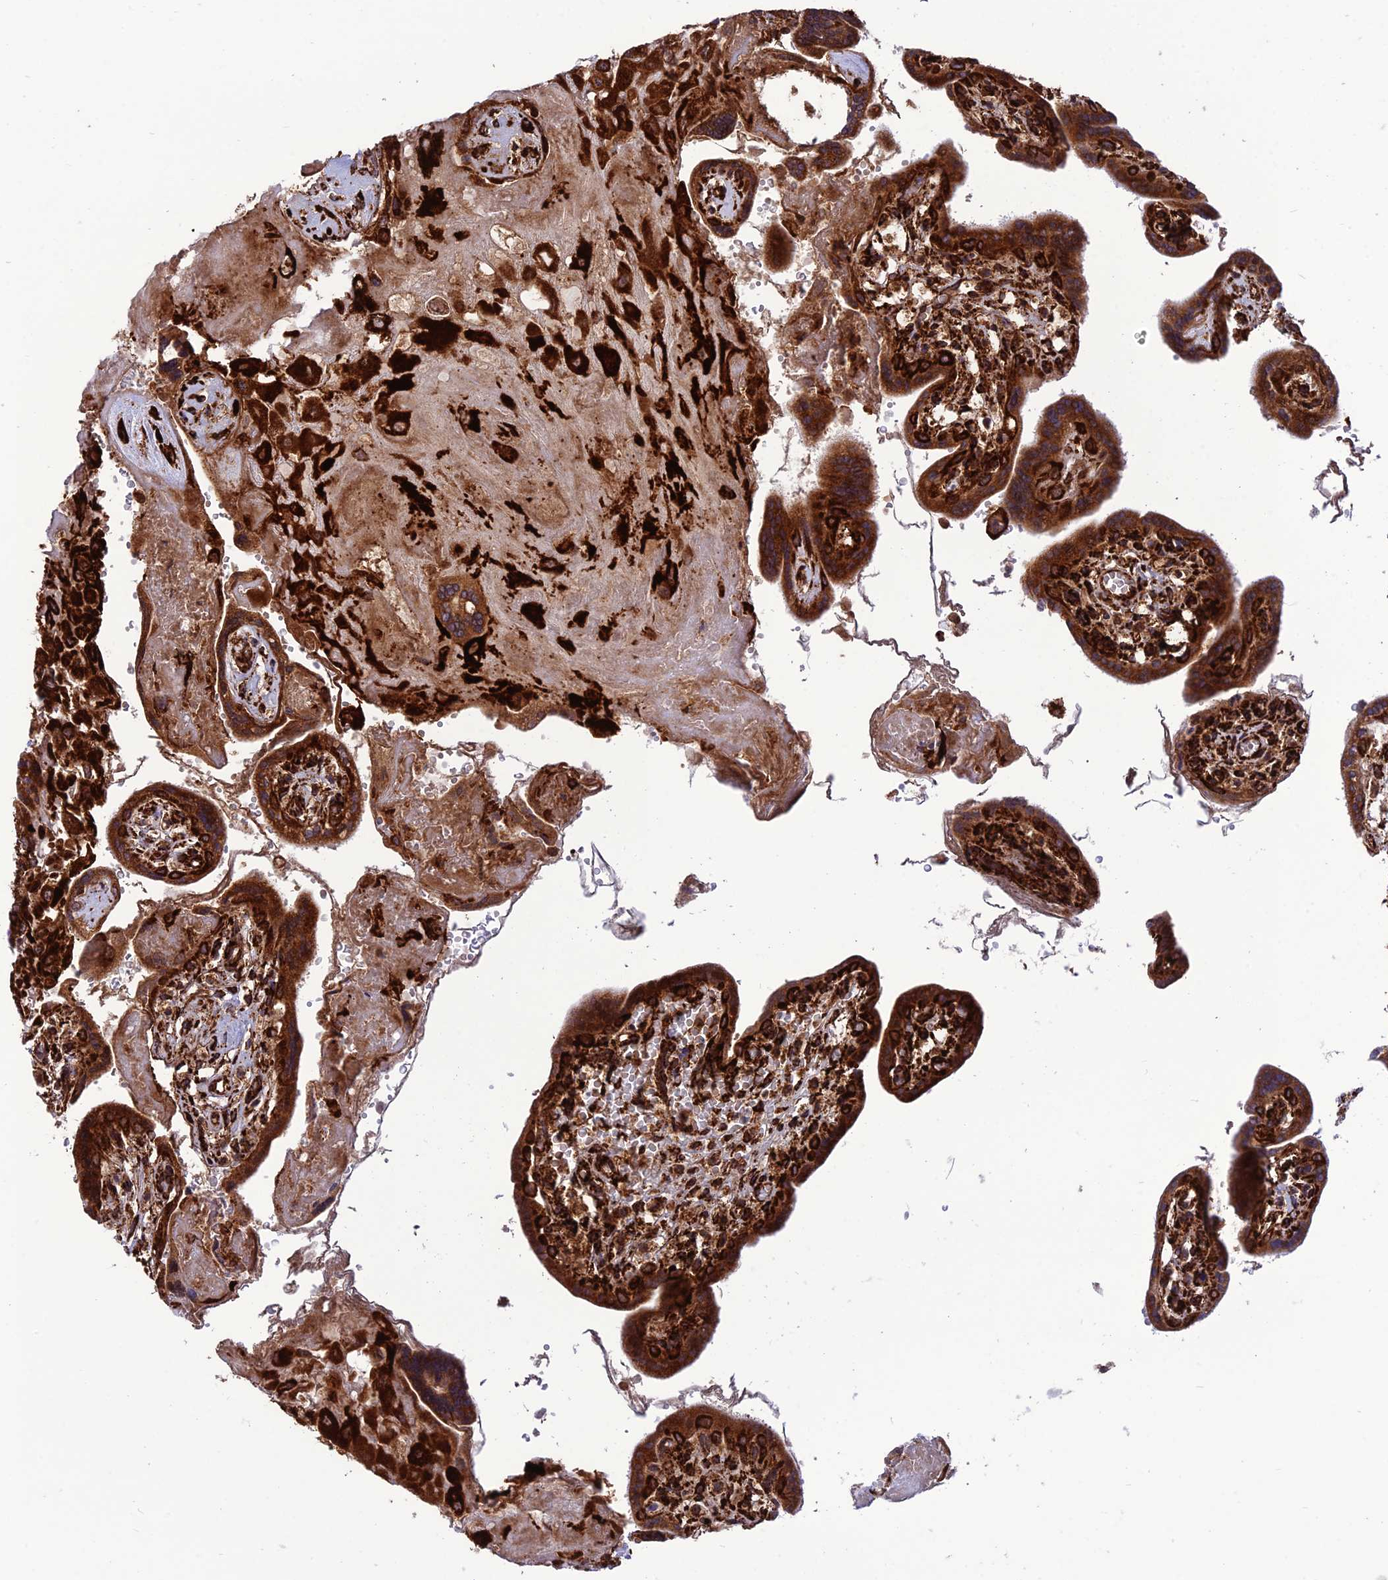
{"staining": {"intensity": "strong", "quantity": ">75%", "location": "cytoplasmic/membranous"}, "tissue": "placenta", "cell_type": "Decidual cells", "image_type": "normal", "snomed": [{"axis": "morphology", "description": "Normal tissue, NOS"}, {"axis": "topography", "description": "Placenta"}], "caption": "Protein expression analysis of unremarkable human placenta reveals strong cytoplasmic/membranous expression in approximately >75% of decidual cells.", "gene": "CRTAP", "patient": {"sex": "female", "age": 37}}